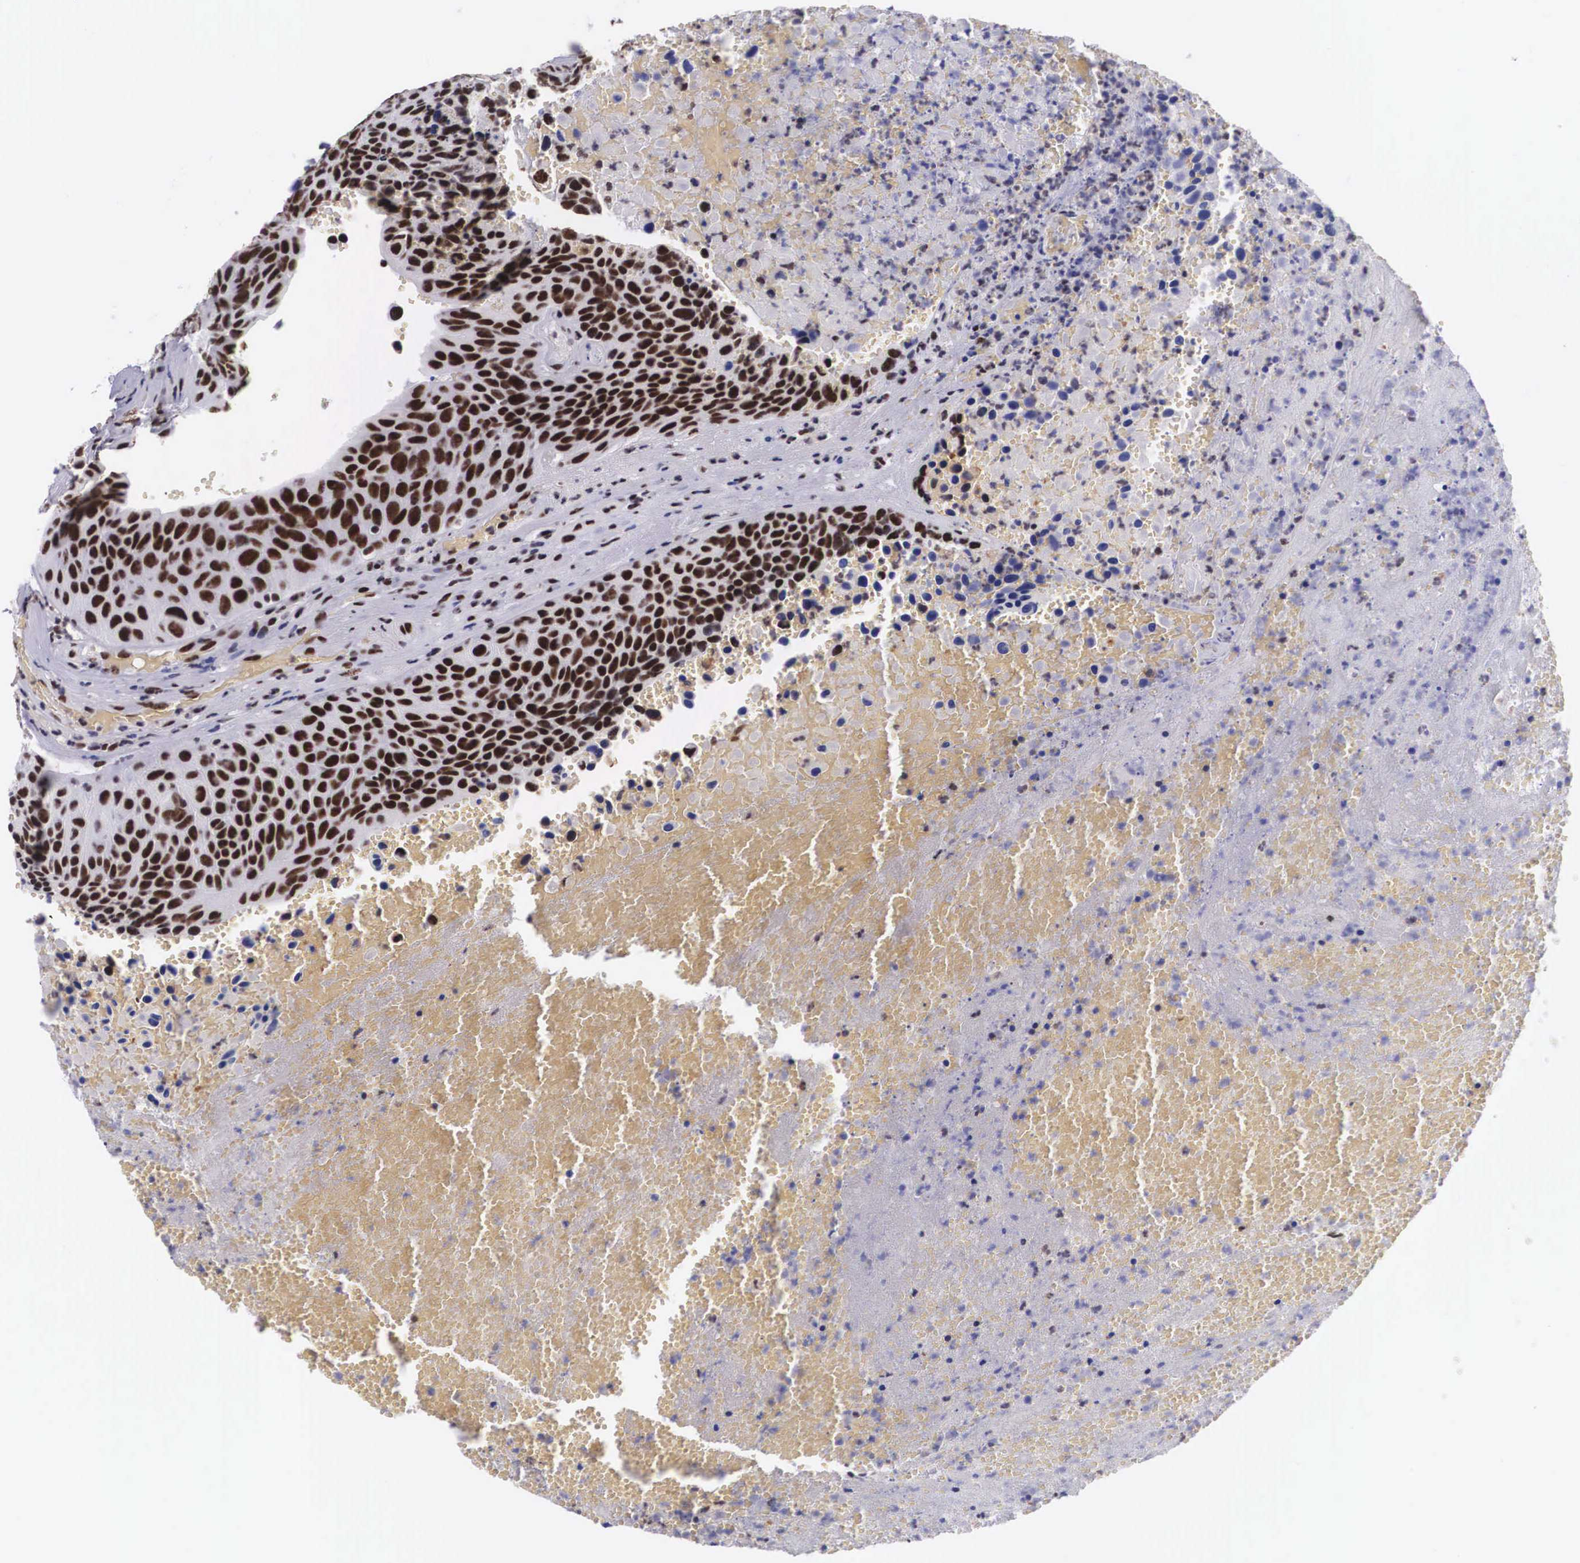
{"staining": {"intensity": "moderate", "quantity": ">75%", "location": "nuclear"}, "tissue": "urothelial cancer", "cell_type": "Tumor cells", "image_type": "cancer", "snomed": [{"axis": "morphology", "description": "Urothelial carcinoma, High grade"}, {"axis": "topography", "description": "Urinary bladder"}], "caption": "An IHC image of neoplastic tissue is shown. Protein staining in brown shows moderate nuclear positivity in urothelial cancer within tumor cells. Nuclei are stained in blue.", "gene": "SF3A1", "patient": {"sex": "male", "age": 66}}